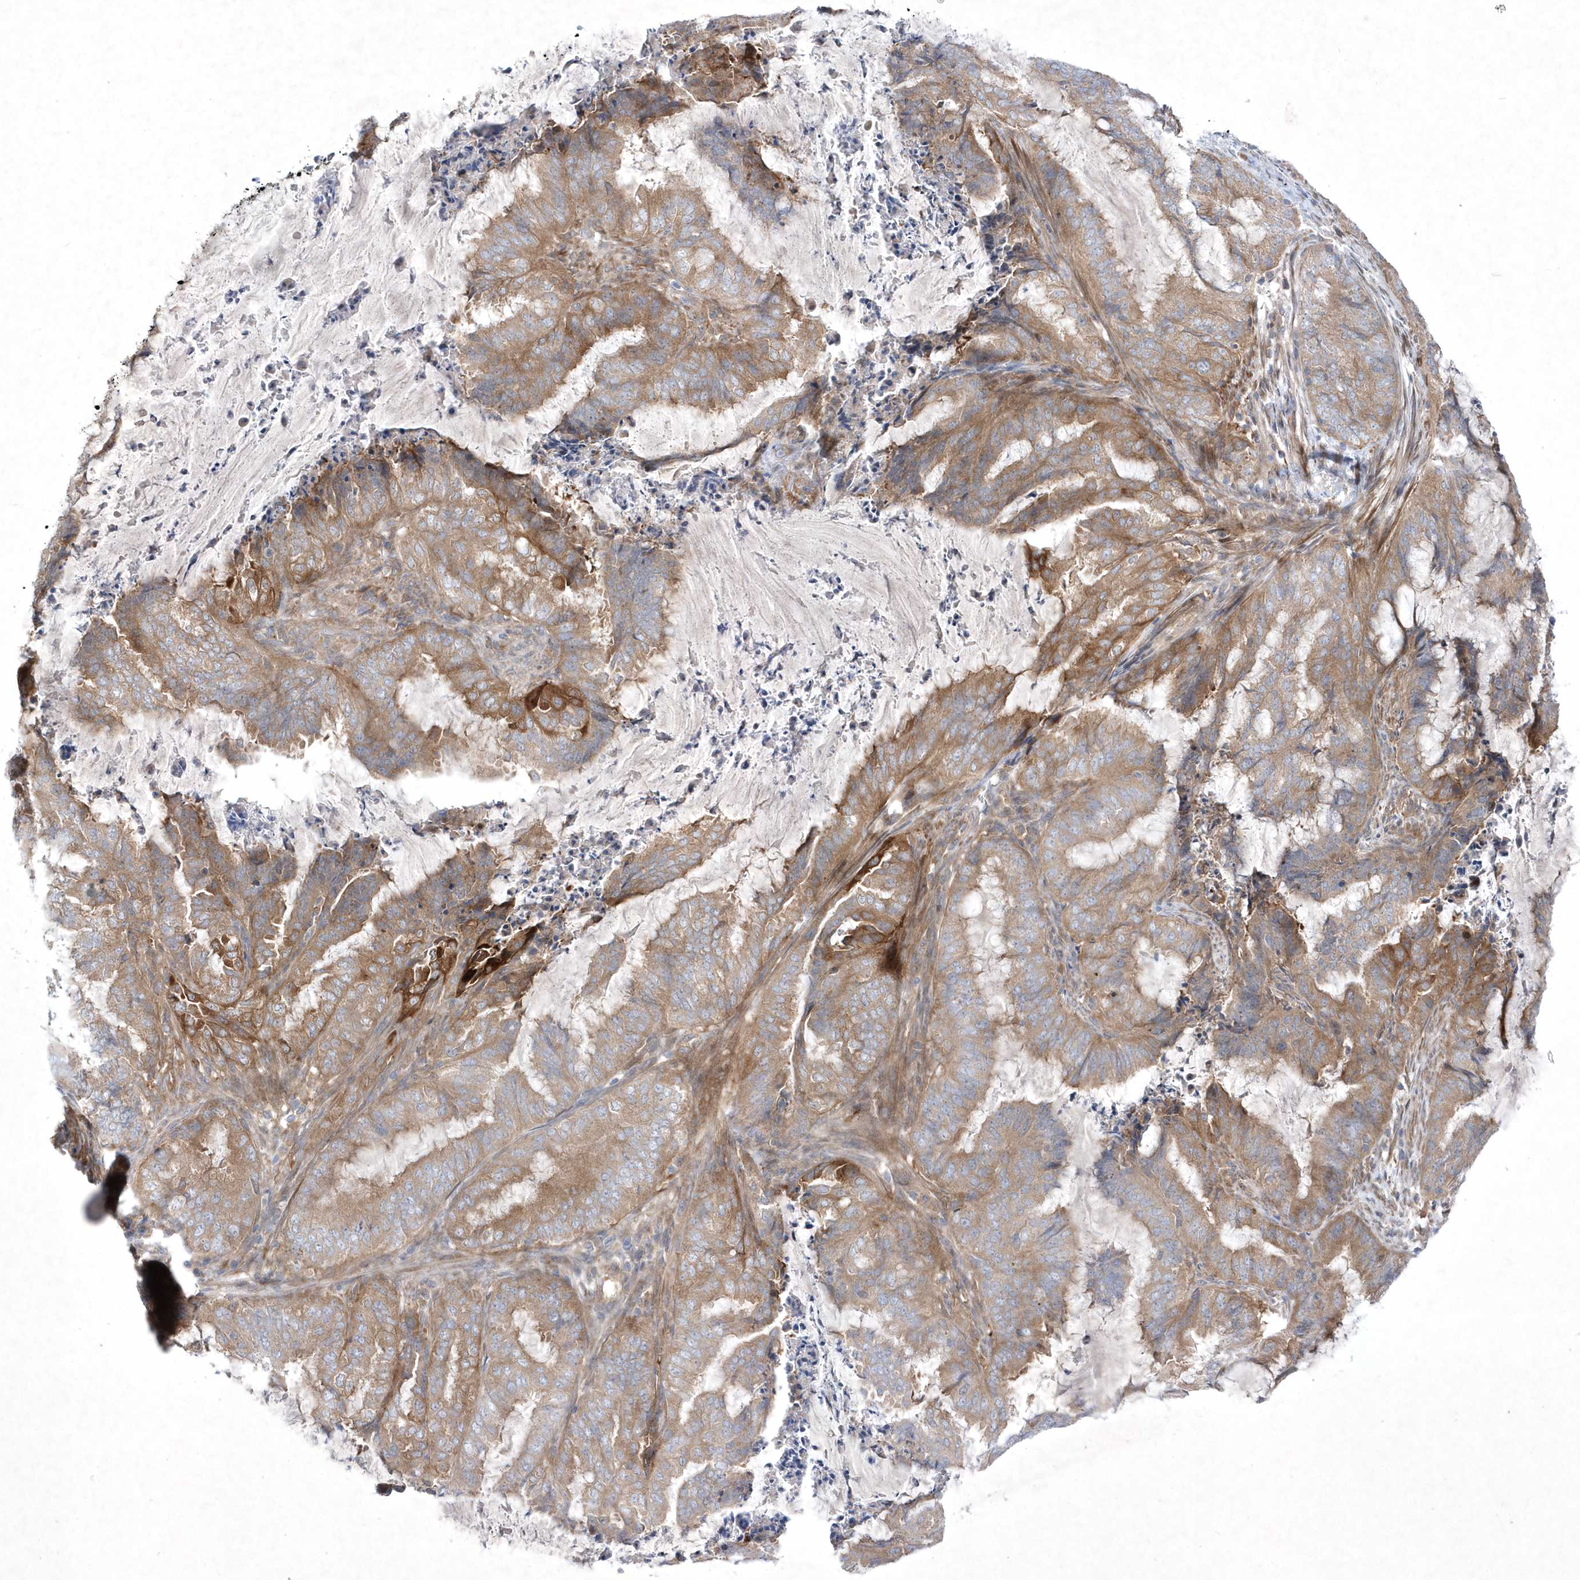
{"staining": {"intensity": "moderate", "quantity": ">75%", "location": "cytoplasmic/membranous"}, "tissue": "endometrial cancer", "cell_type": "Tumor cells", "image_type": "cancer", "snomed": [{"axis": "morphology", "description": "Adenocarcinoma, NOS"}, {"axis": "topography", "description": "Endometrium"}], "caption": "A brown stain labels moderate cytoplasmic/membranous positivity of a protein in human adenocarcinoma (endometrial) tumor cells. The staining is performed using DAB brown chromogen to label protein expression. The nuclei are counter-stained blue using hematoxylin.", "gene": "DSPP", "patient": {"sex": "female", "age": 51}}